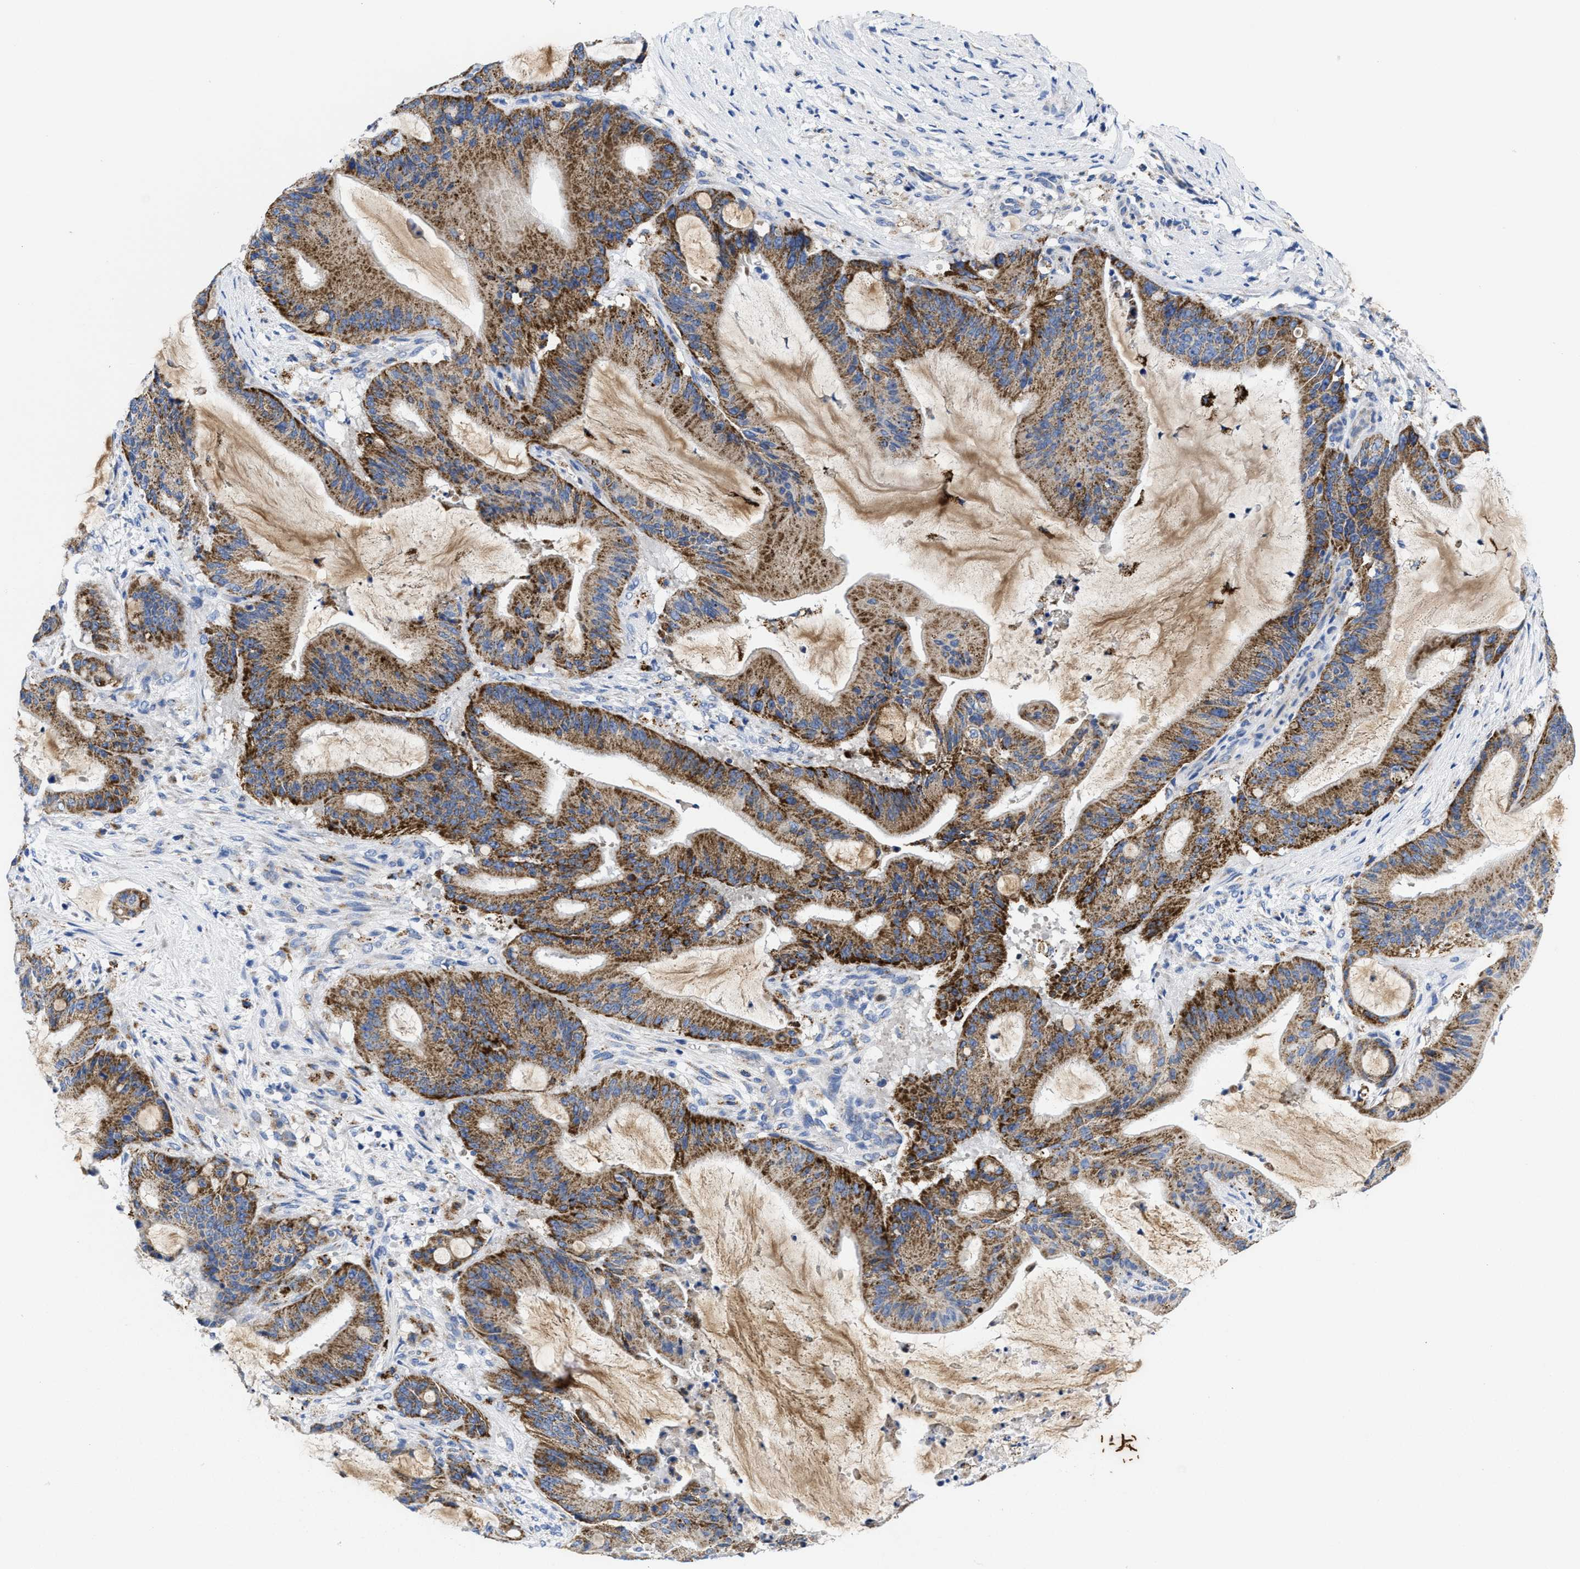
{"staining": {"intensity": "moderate", "quantity": ">75%", "location": "cytoplasmic/membranous"}, "tissue": "liver cancer", "cell_type": "Tumor cells", "image_type": "cancer", "snomed": [{"axis": "morphology", "description": "Normal tissue, NOS"}, {"axis": "morphology", "description": "Cholangiocarcinoma"}, {"axis": "topography", "description": "Liver"}, {"axis": "topography", "description": "Peripheral nerve tissue"}], "caption": "Immunohistochemistry (IHC) (DAB (3,3'-diaminobenzidine)) staining of liver cancer shows moderate cytoplasmic/membranous protein expression in approximately >75% of tumor cells. The staining was performed using DAB, with brown indicating positive protein expression. Nuclei are stained blue with hematoxylin.", "gene": "TBRG4", "patient": {"sex": "female", "age": 73}}